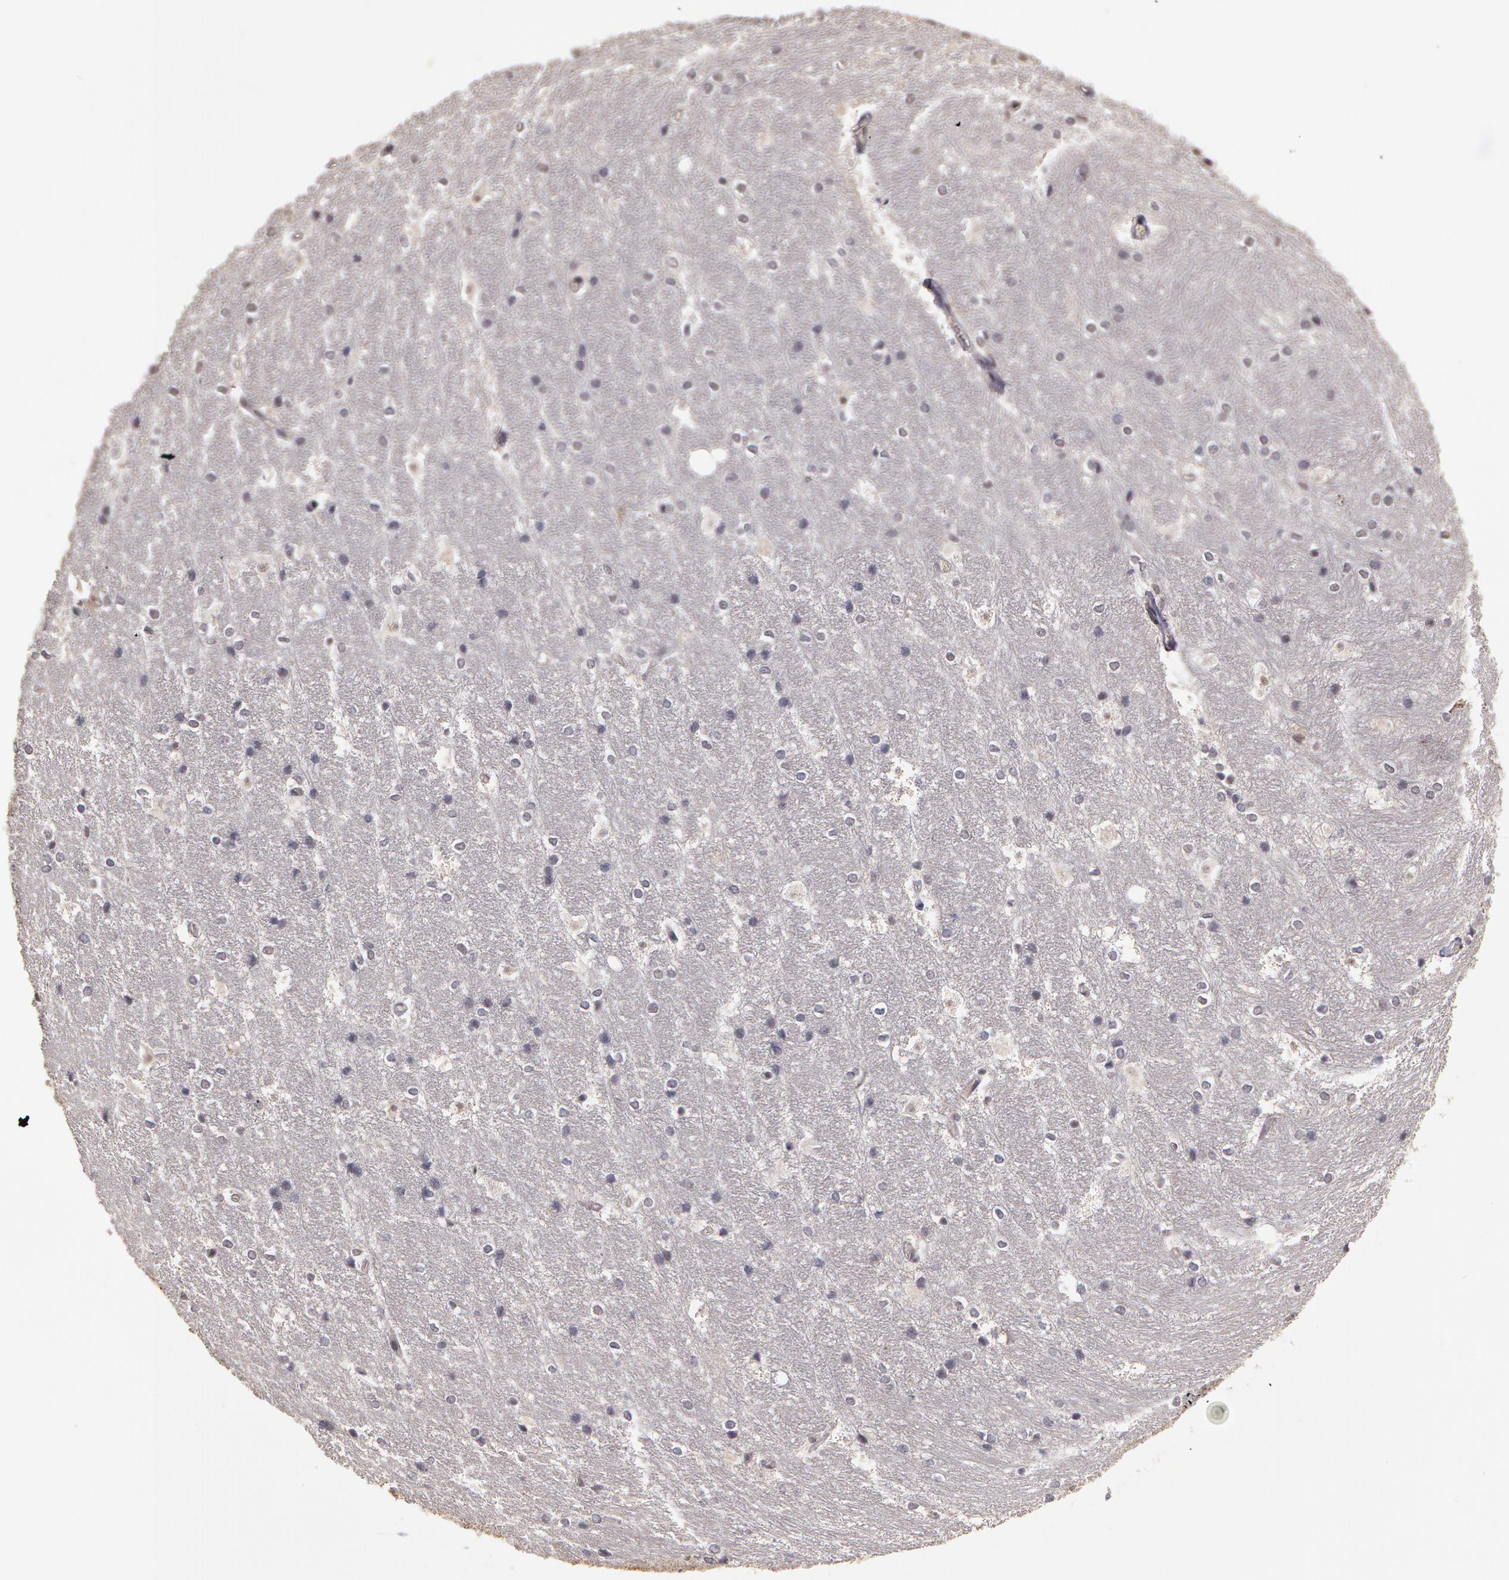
{"staining": {"intensity": "negative", "quantity": "none", "location": "none"}, "tissue": "hippocampus", "cell_type": "Glial cells", "image_type": "normal", "snomed": [{"axis": "morphology", "description": "Normal tissue, NOS"}, {"axis": "topography", "description": "Hippocampus"}], "caption": "High magnification brightfield microscopy of benign hippocampus stained with DAB (3,3'-diaminobenzidine) (brown) and counterstained with hematoxylin (blue): glial cells show no significant staining.", "gene": "PRICKLE1", "patient": {"sex": "female", "age": 19}}